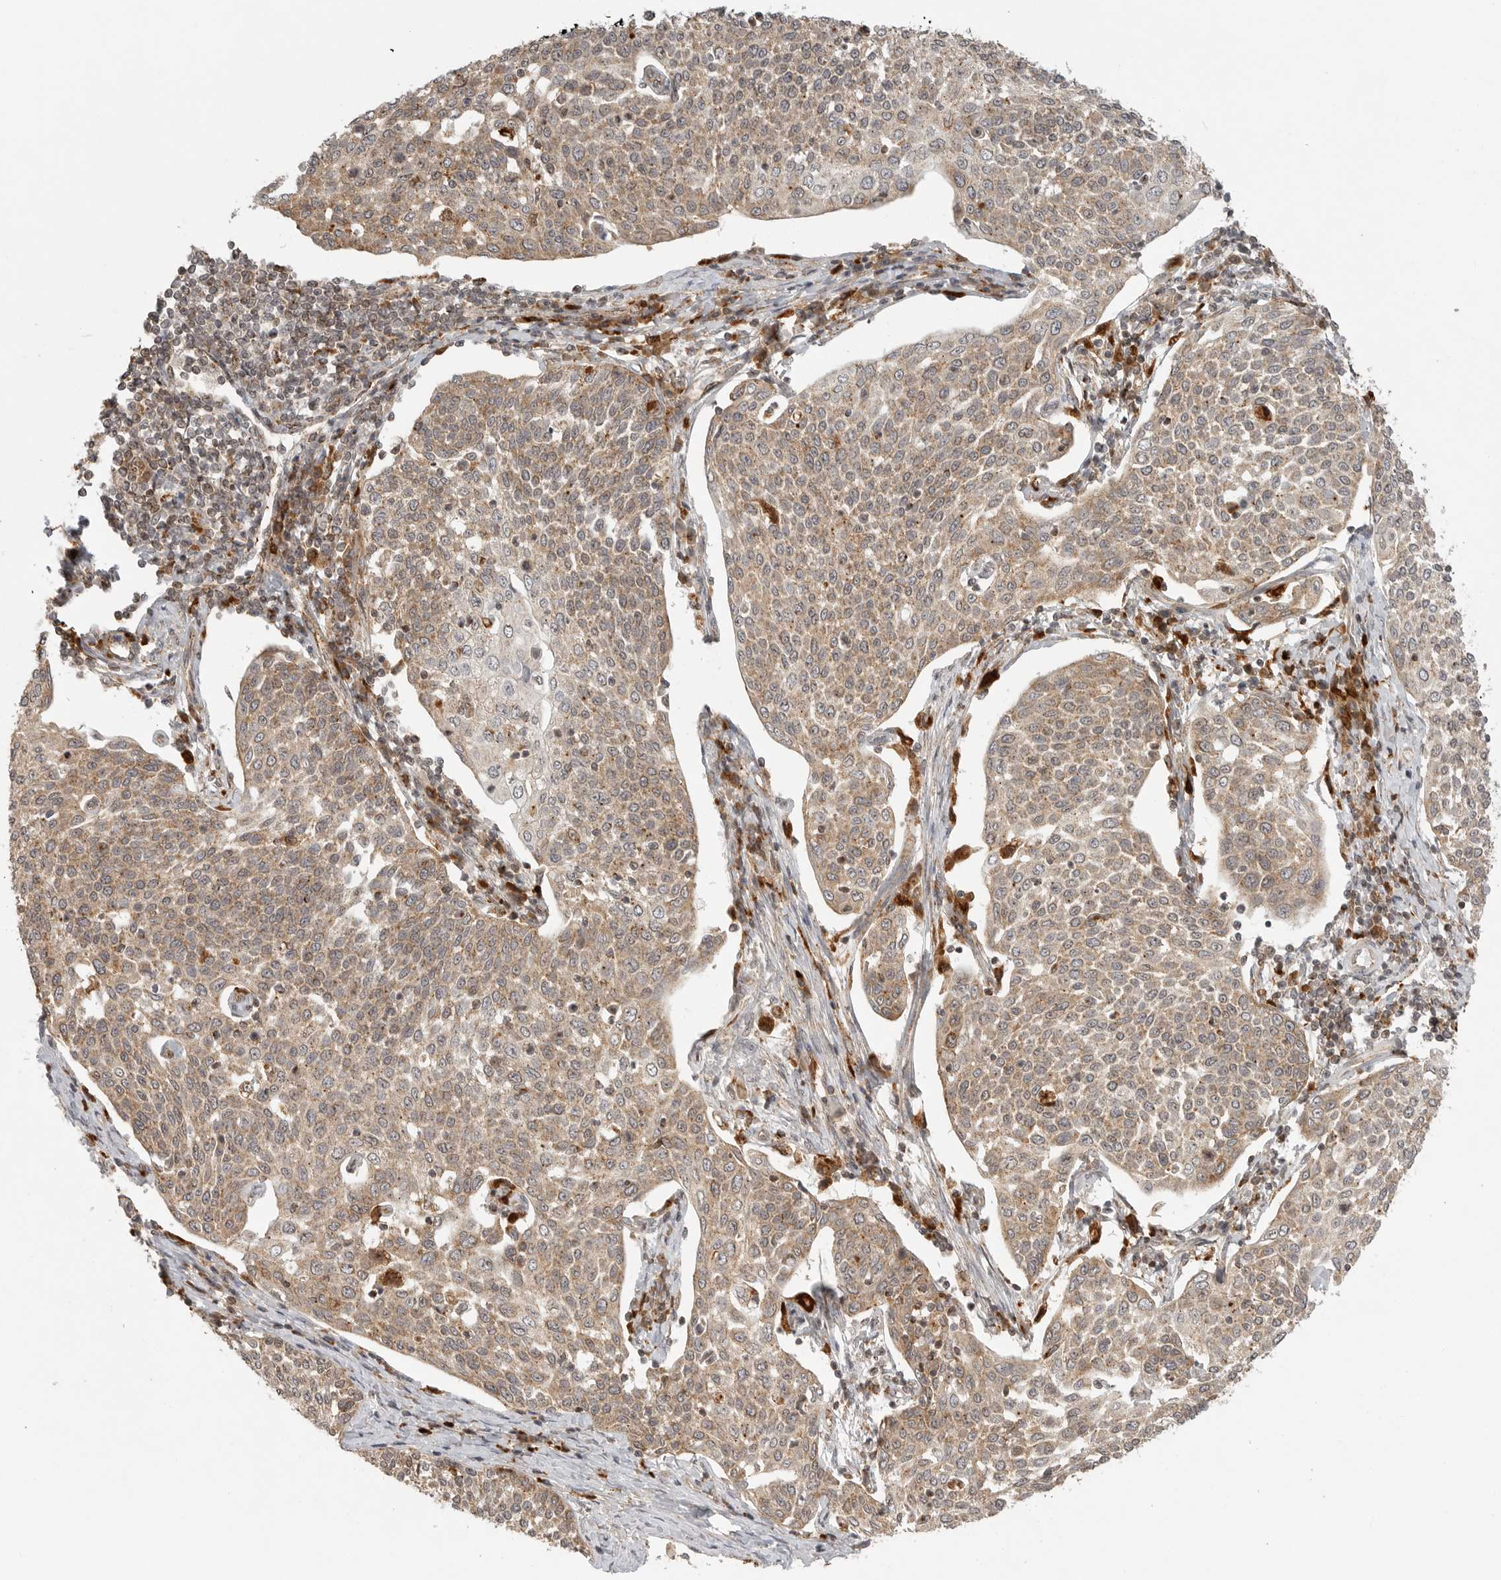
{"staining": {"intensity": "moderate", "quantity": ">75%", "location": "cytoplasmic/membranous"}, "tissue": "cervical cancer", "cell_type": "Tumor cells", "image_type": "cancer", "snomed": [{"axis": "morphology", "description": "Squamous cell carcinoma, NOS"}, {"axis": "topography", "description": "Cervix"}], "caption": "Protein staining by immunohistochemistry displays moderate cytoplasmic/membranous staining in approximately >75% of tumor cells in cervical cancer.", "gene": "IDUA", "patient": {"sex": "female", "age": 34}}